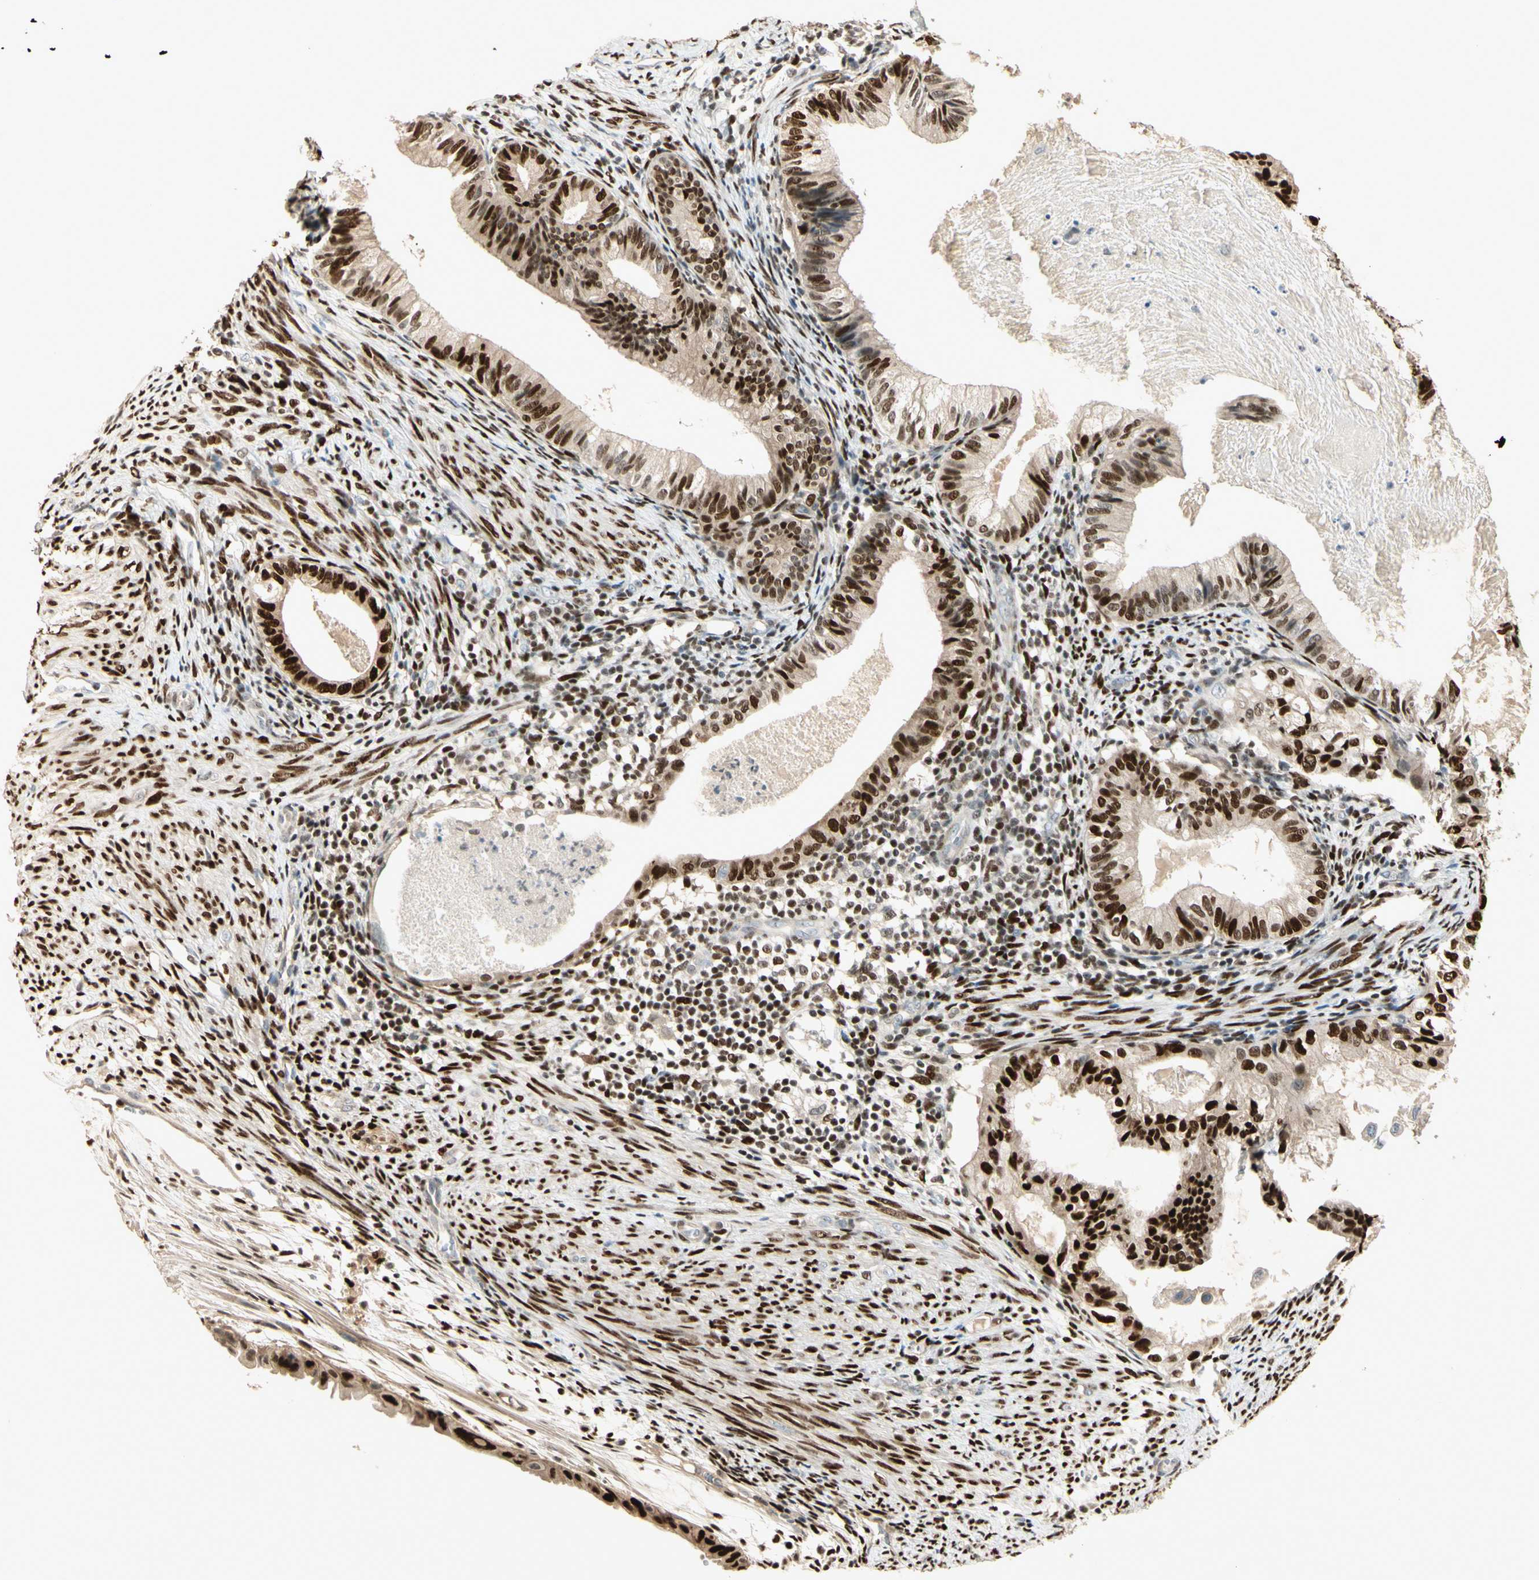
{"staining": {"intensity": "strong", "quantity": ">75%", "location": "nuclear"}, "tissue": "cervical cancer", "cell_type": "Tumor cells", "image_type": "cancer", "snomed": [{"axis": "morphology", "description": "Normal tissue, NOS"}, {"axis": "morphology", "description": "Adenocarcinoma, NOS"}, {"axis": "topography", "description": "Cervix"}, {"axis": "topography", "description": "Endometrium"}], "caption": "Immunohistochemistry micrograph of human cervical cancer stained for a protein (brown), which exhibits high levels of strong nuclear staining in approximately >75% of tumor cells.", "gene": "NFYA", "patient": {"sex": "female", "age": 86}}